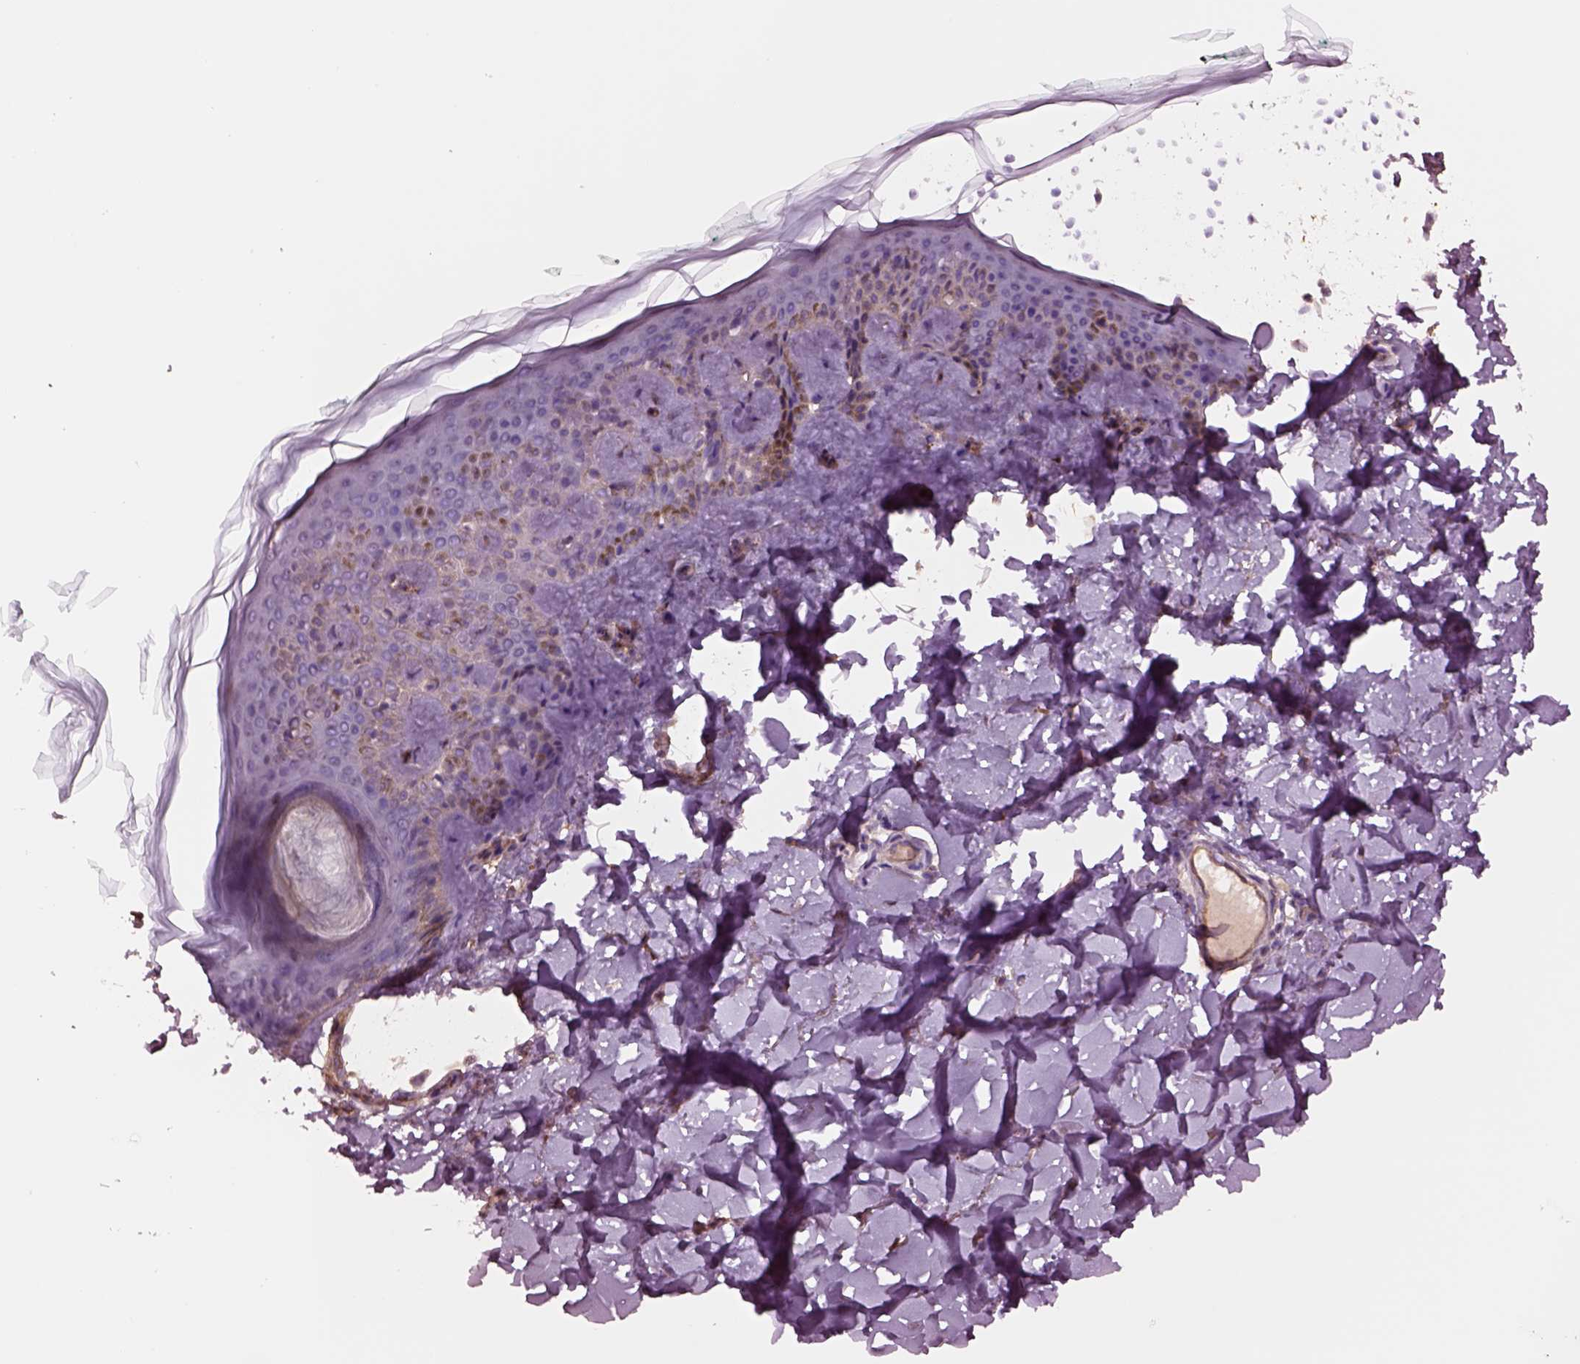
{"staining": {"intensity": "negative", "quantity": "none", "location": "none"}, "tissue": "skin", "cell_type": "Fibroblasts", "image_type": "normal", "snomed": [{"axis": "morphology", "description": "Normal tissue, NOS"}, {"axis": "topography", "description": "Skin"}, {"axis": "topography", "description": "Peripheral nerve tissue"}], "caption": "A micrograph of skin stained for a protein exhibits no brown staining in fibroblasts. The staining was performed using DAB (3,3'-diaminobenzidine) to visualize the protein expression in brown, while the nuclei were stained in blue with hematoxylin (Magnification: 20x).", "gene": "HTR1B", "patient": {"sex": "female", "age": 45}}